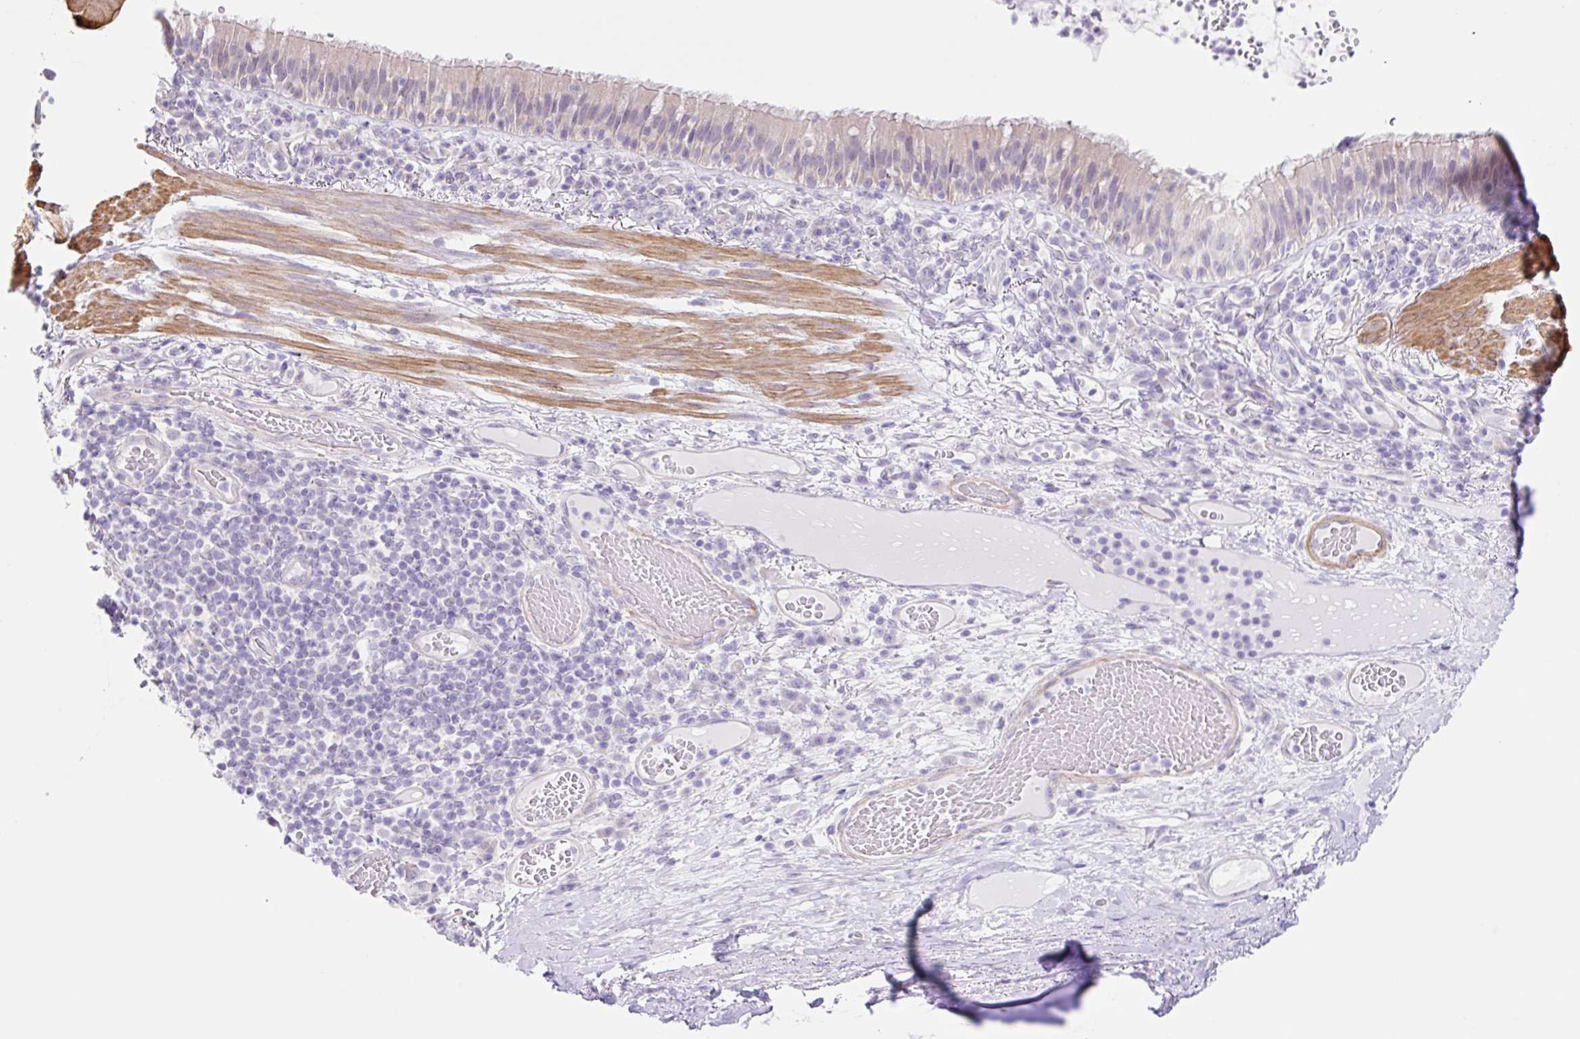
{"staining": {"intensity": "negative", "quantity": "none", "location": "none"}, "tissue": "bronchus", "cell_type": "Respiratory epithelial cells", "image_type": "normal", "snomed": [{"axis": "morphology", "description": "Normal tissue, NOS"}, {"axis": "topography", "description": "Cartilage tissue"}, {"axis": "topography", "description": "Bronchus"}], "caption": "This is a image of immunohistochemistry staining of benign bronchus, which shows no staining in respiratory epithelial cells.", "gene": "DCAF17", "patient": {"sex": "male", "age": 56}}